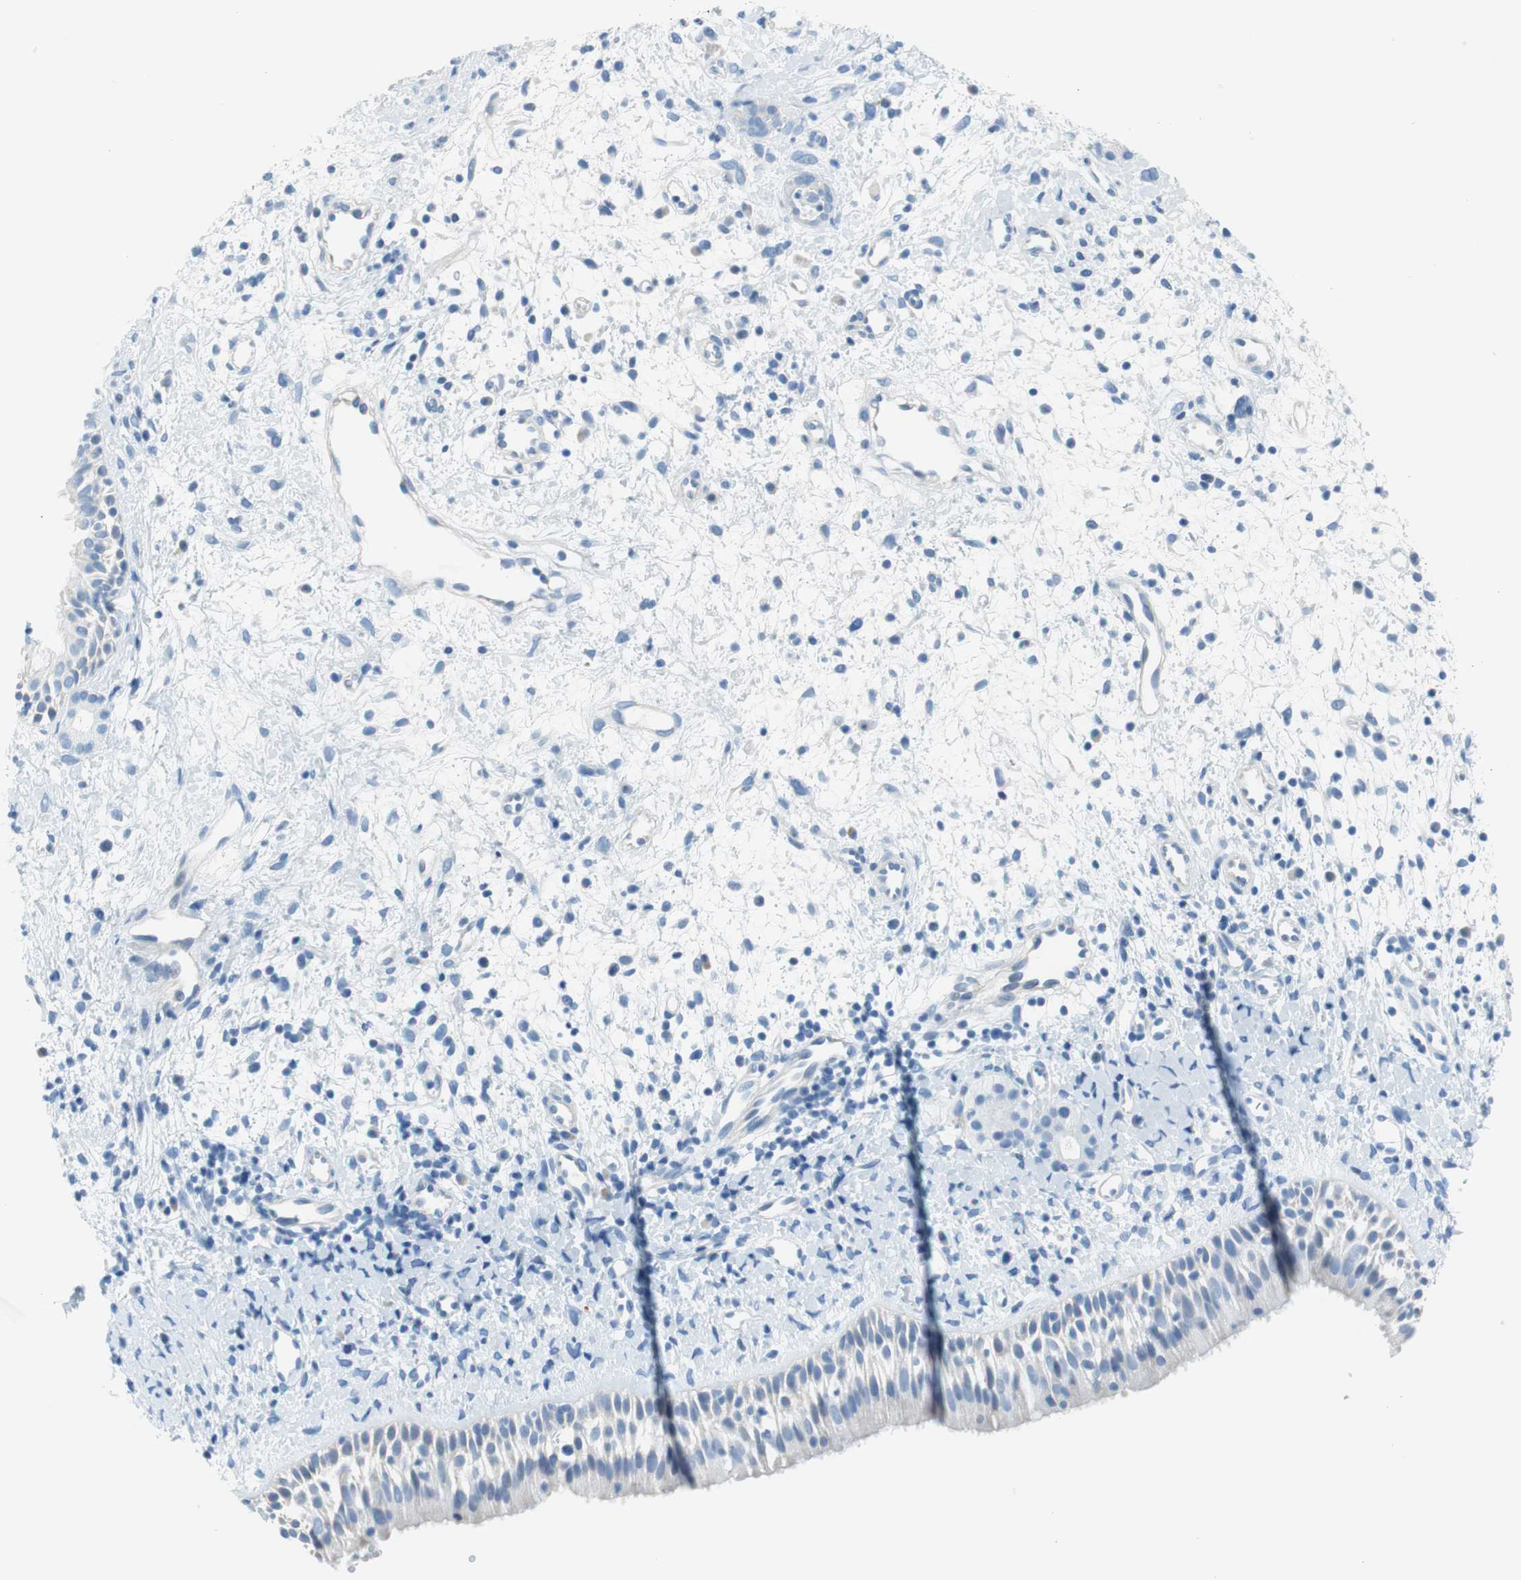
{"staining": {"intensity": "negative", "quantity": "none", "location": "none"}, "tissue": "nasopharynx", "cell_type": "Respiratory epithelial cells", "image_type": "normal", "snomed": [{"axis": "morphology", "description": "Normal tissue, NOS"}, {"axis": "topography", "description": "Nasopharynx"}], "caption": "This photomicrograph is of benign nasopharynx stained with IHC to label a protein in brown with the nuclei are counter-stained blue. There is no staining in respiratory epithelial cells.", "gene": "MYH1", "patient": {"sex": "male", "age": 22}}